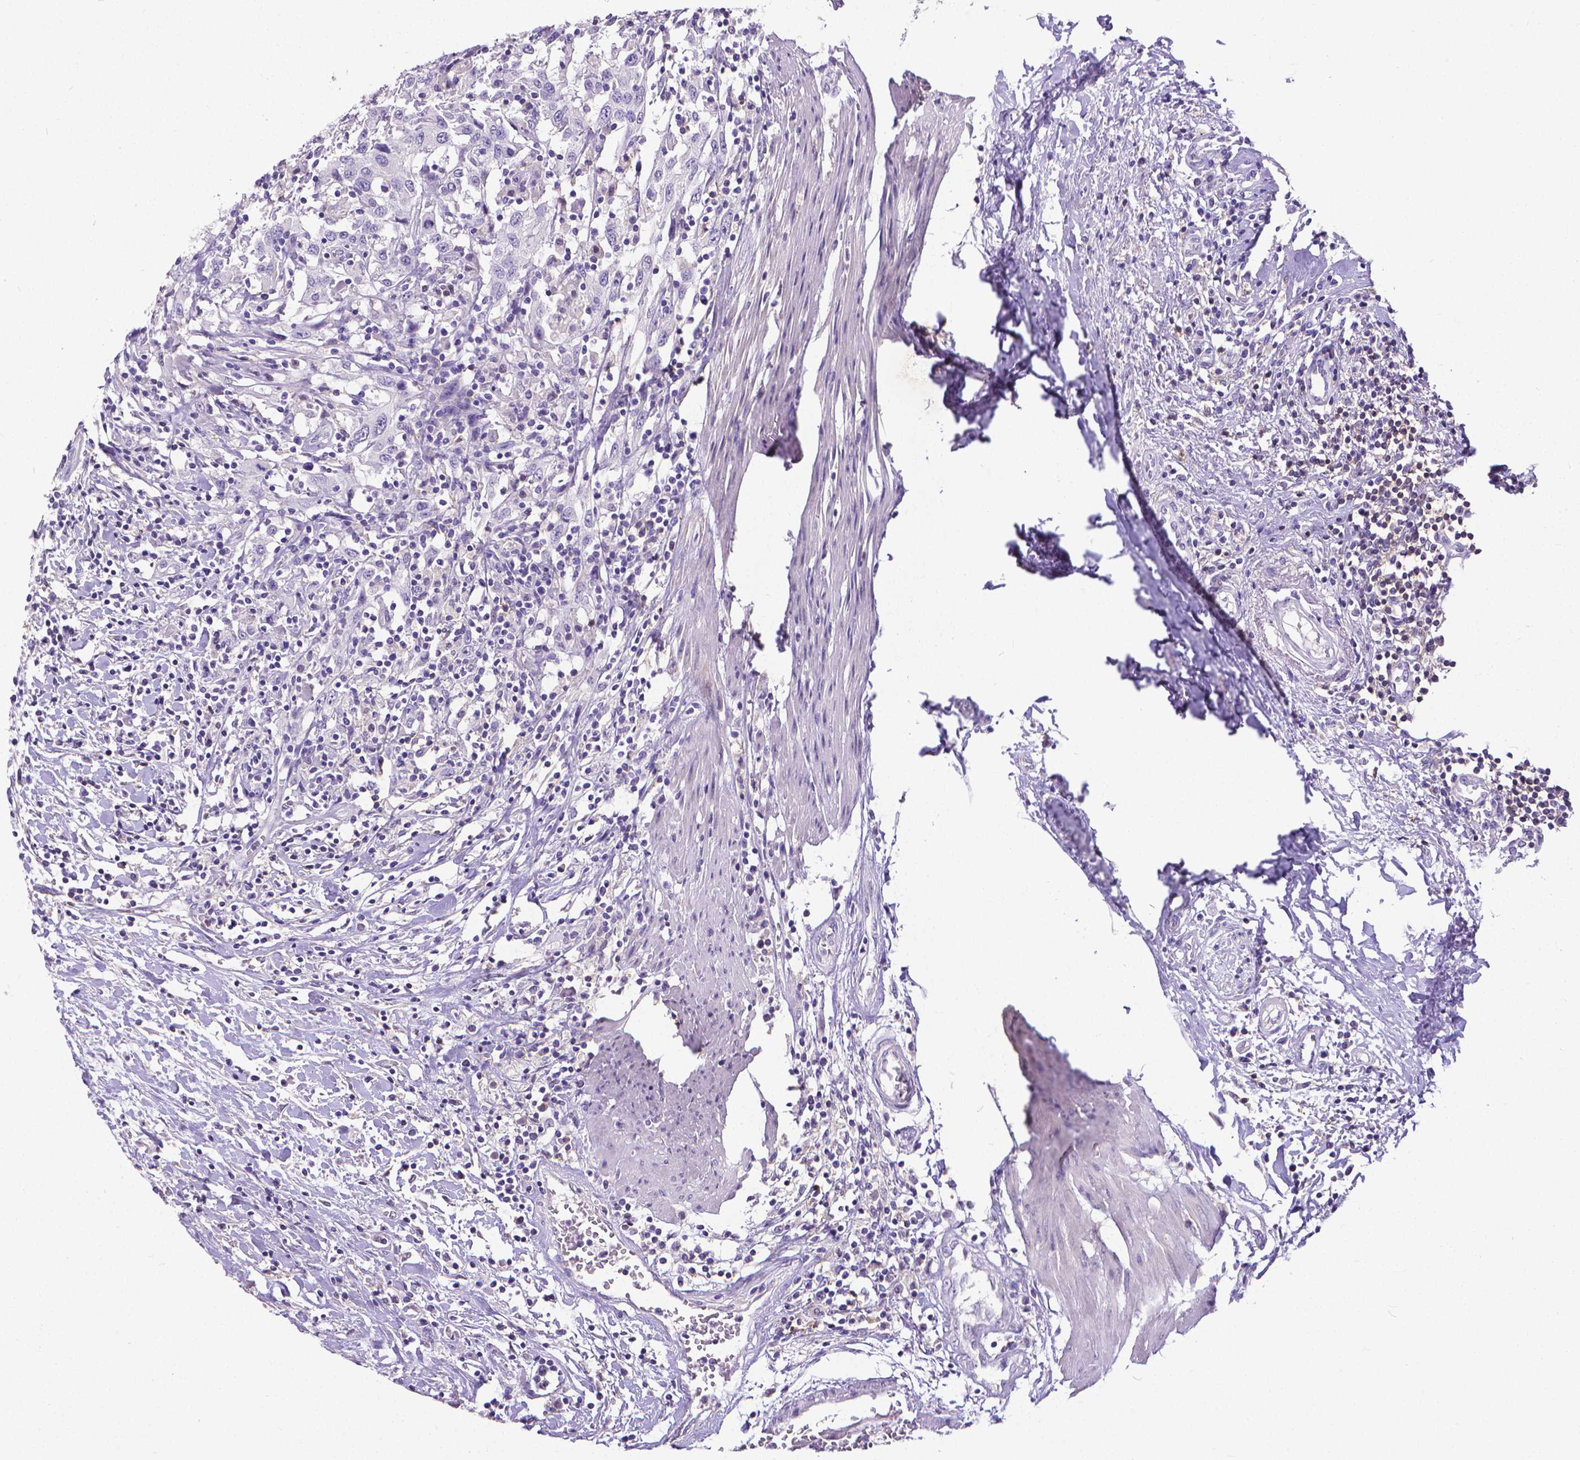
{"staining": {"intensity": "negative", "quantity": "none", "location": "none"}, "tissue": "urothelial cancer", "cell_type": "Tumor cells", "image_type": "cancer", "snomed": [{"axis": "morphology", "description": "Urothelial carcinoma, High grade"}, {"axis": "topography", "description": "Urinary bladder"}], "caption": "The immunohistochemistry (IHC) micrograph has no significant staining in tumor cells of urothelial cancer tissue.", "gene": "CD4", "patient": {"sex": "male", "age": 61}}